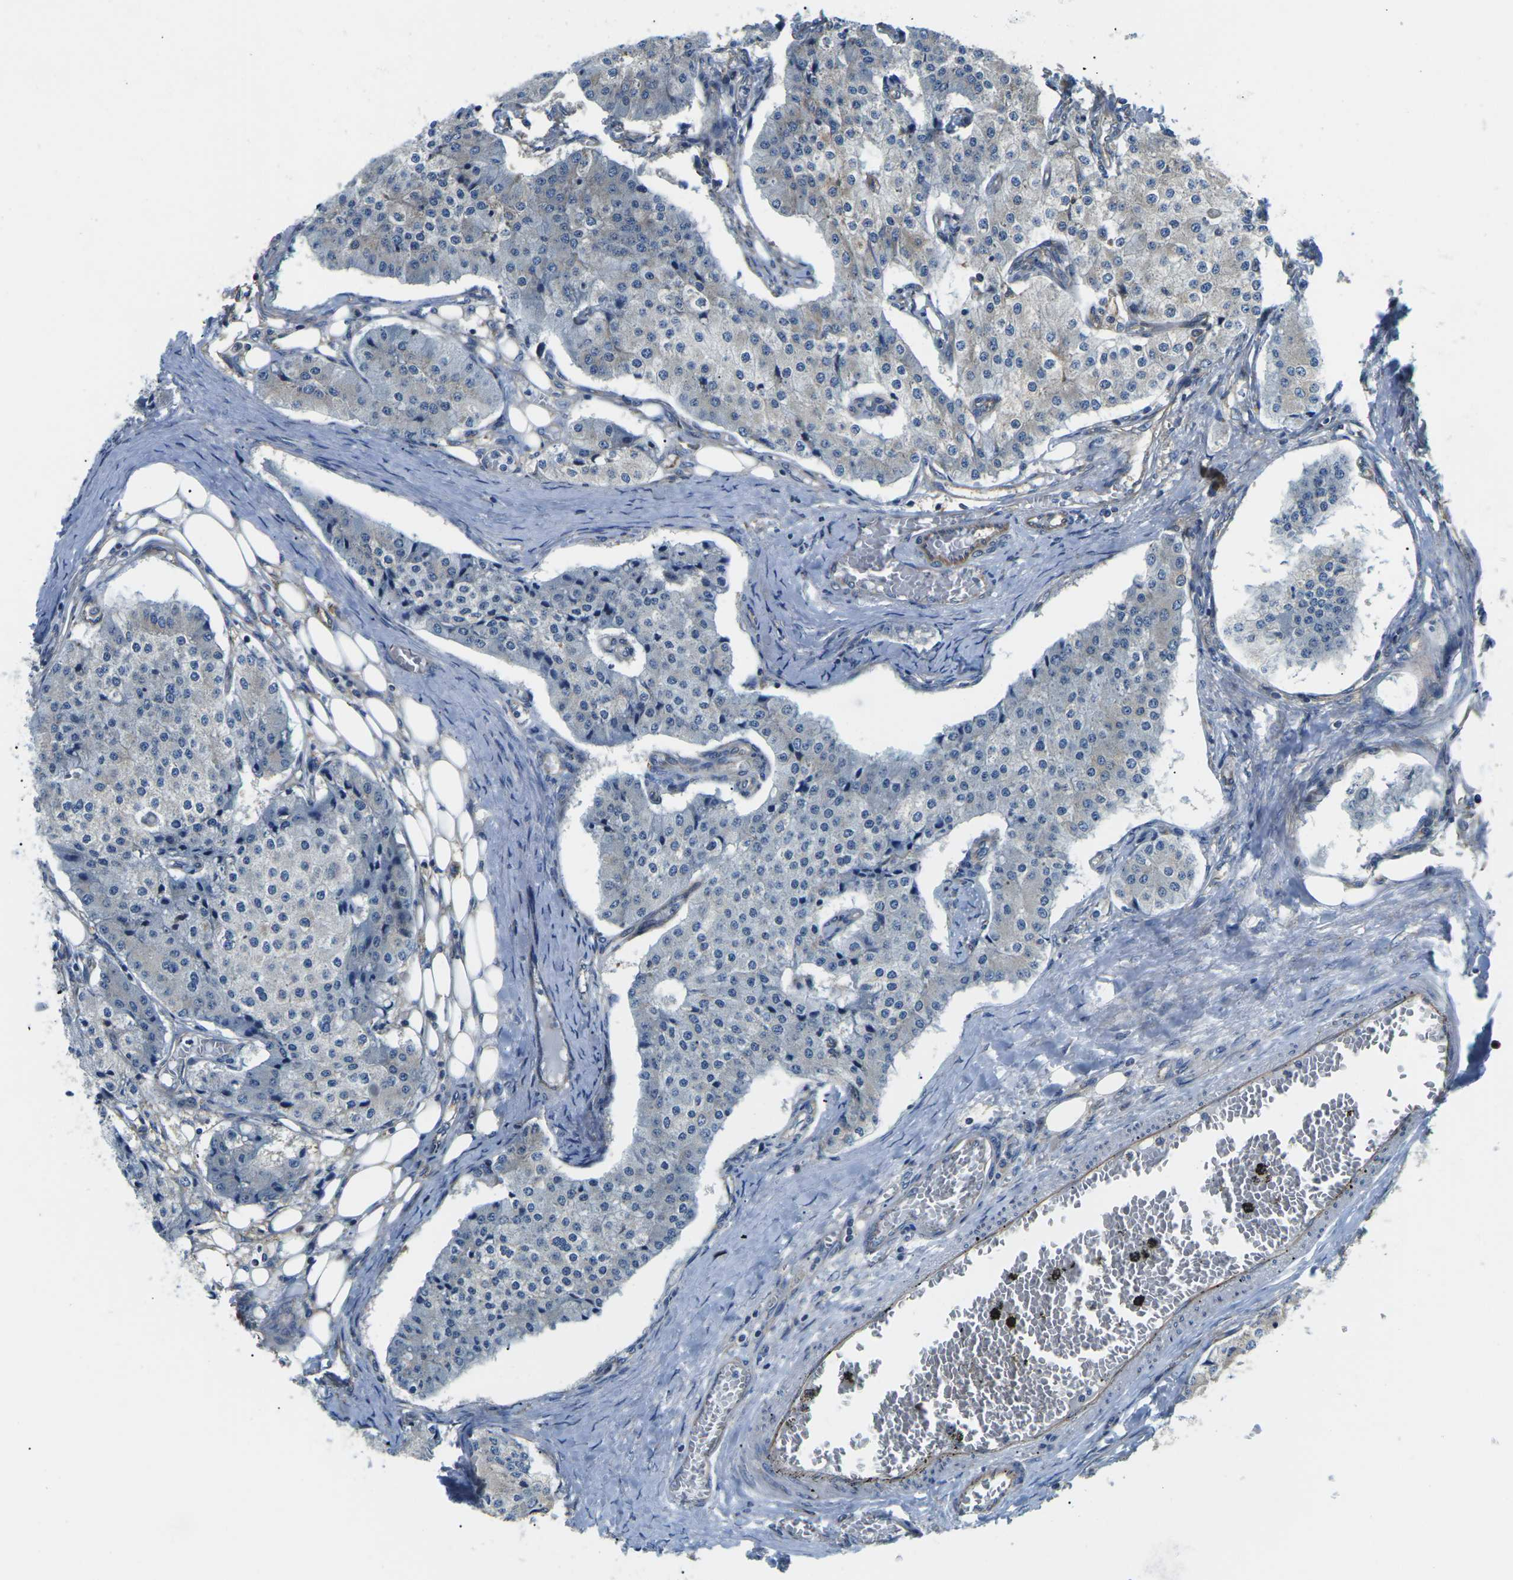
{"staining": {"intensity": "negative", "quantity": "none", "location": "none"}, "tissue": "carcinoid", "cell_type": "Tumor cells", "image_type": "cancer", "snomed": [{"axis": "morphology", "description": "Carcinoid, malignant, NOS"}, {"axis": "topography", "description": "Colon"}], "caption": "Immunohistochemistry of carcinoid (malignant) reveals no staining in tumor cells.", "gene": "TMEFF2", "patient": {"sex": "female", "age": 52}}